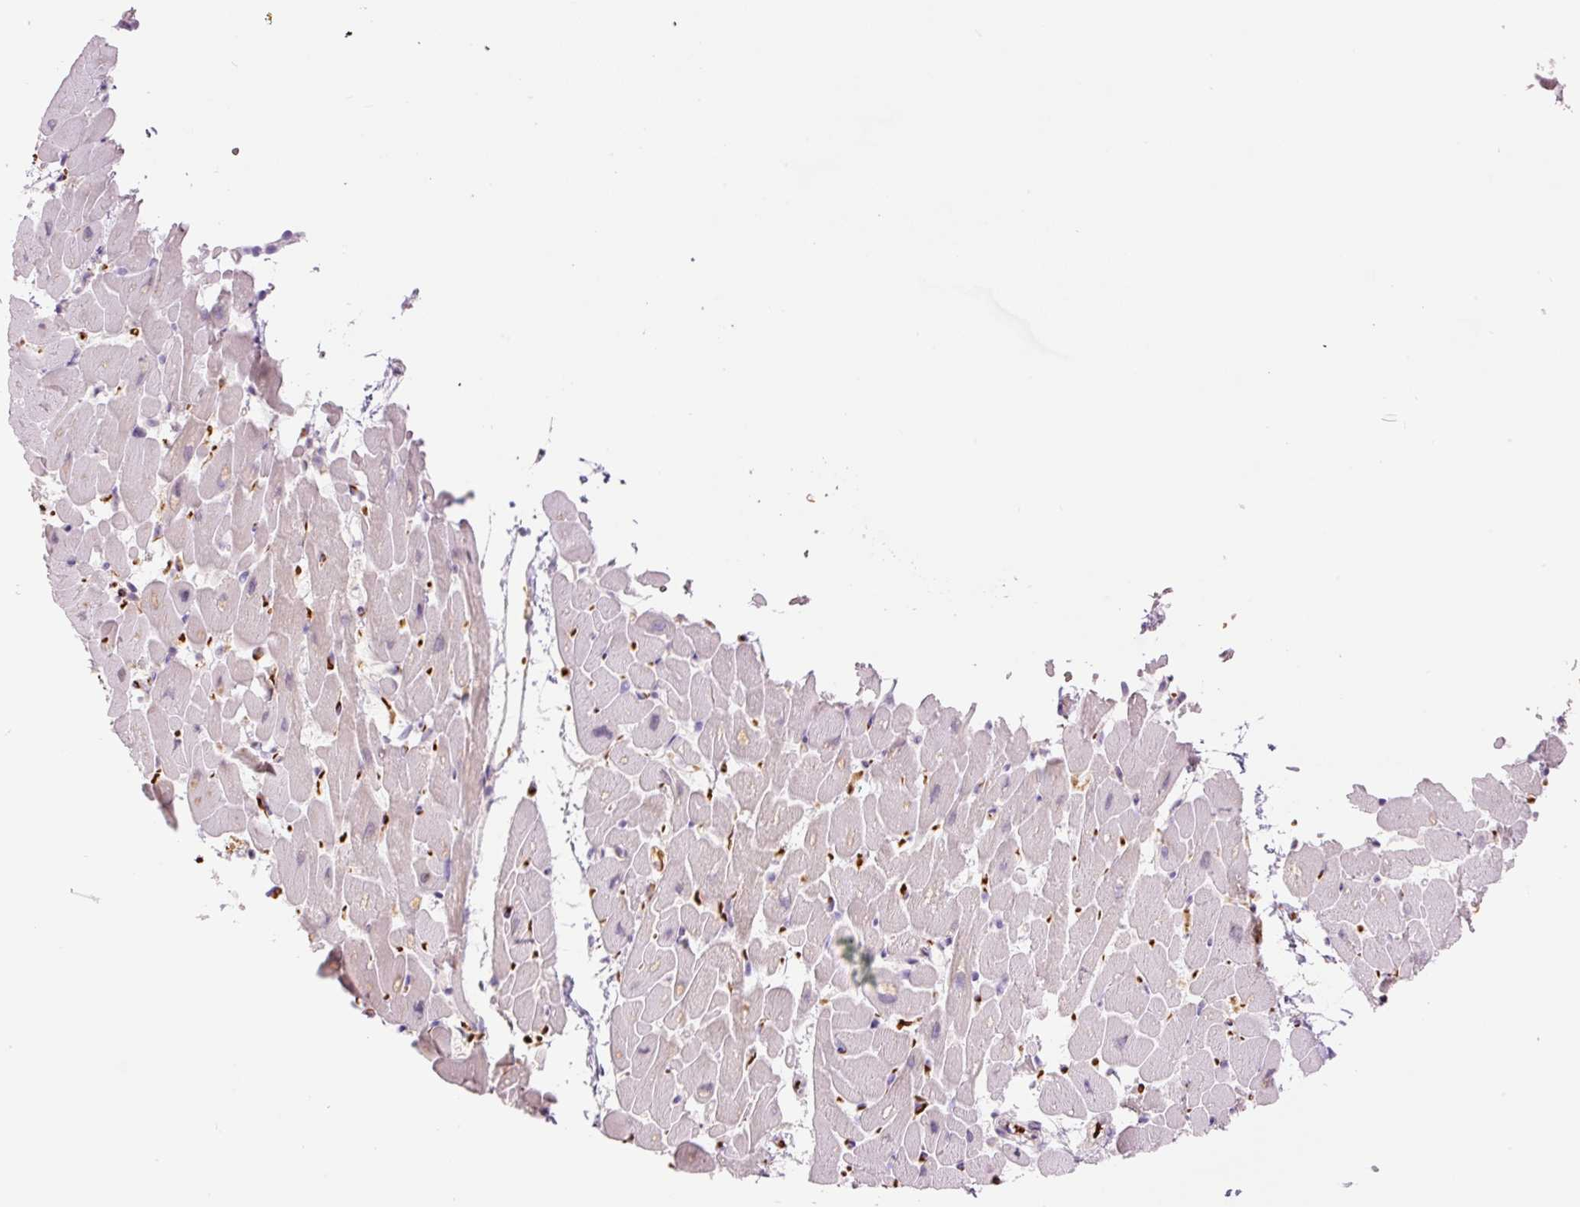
{"staining": {"intensity": "weak", "quantity": "<25%", "location": "cytoplasmic/membranous"}, "tissue": "heart muscle", "cell_type": "Cardiomyocytes", "image_type": "normal", "snomed": [{"axis": "morphology", "description": "Normal tissue, NOS"}, {"axis": "topography", "description": "Heart"}], "caption": "Protein analysis of normal heart muscle demonstrates no significant positivity in cardiomyocytes. (DAB immunohistochemistry (IHC) visualized using brightfield microscopy, high magnification).", "gene": "LY6G6D", "patient": {"sex": "male", "age": 37}}